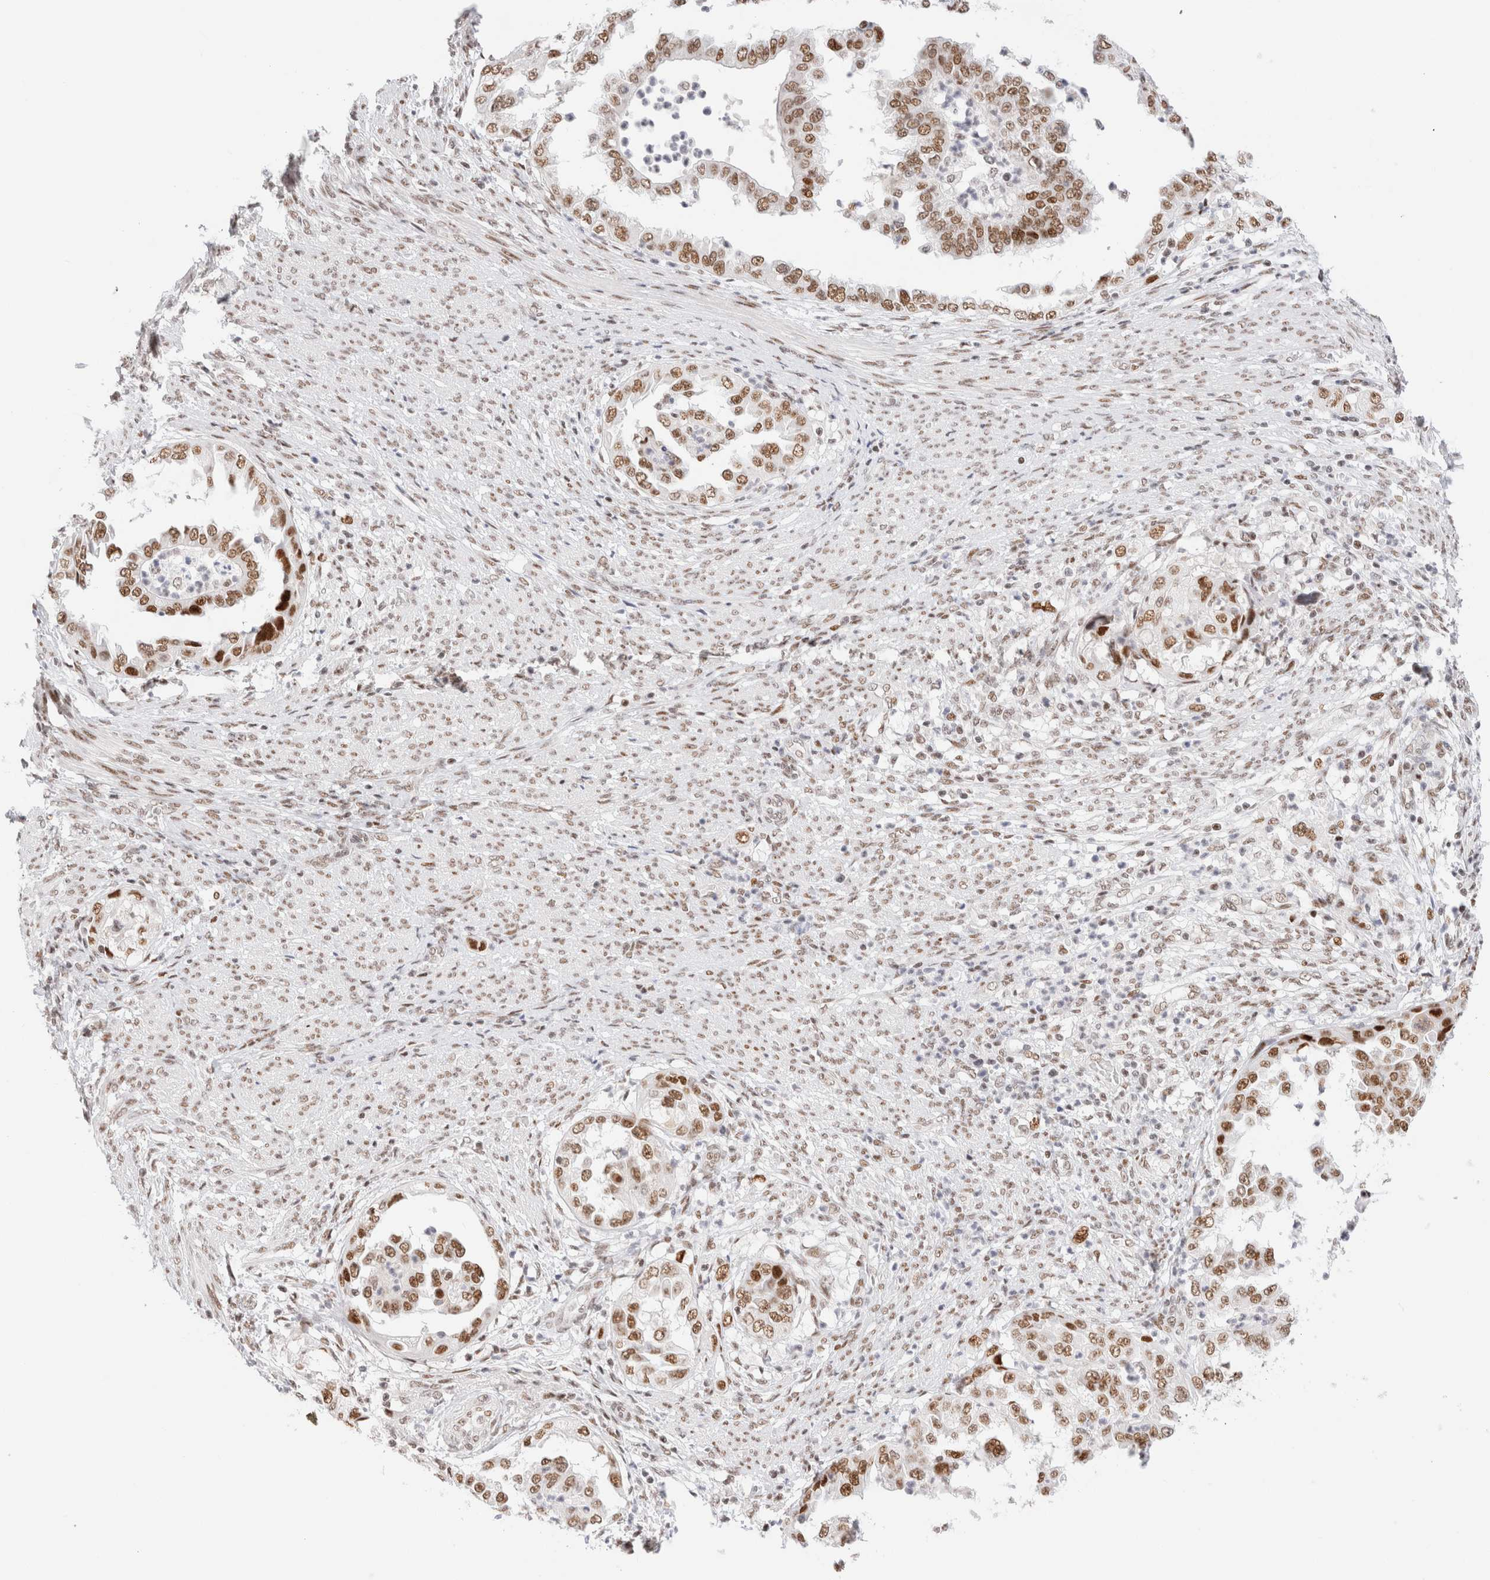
{"staining": {"intensity": "moderate", "quantity": ">75%", "location": "nuclear"}, "tissue": "endometrial cancer", "cell_type": "Tumor cells", "image_type": "cancer", "snomed": [{"axis": "morphology", "description": "Adenocarcinoma, NOS"}, {"axis": "topography", "description": "Endometrium"}], "caption": "The photomicrograph reveals immunohistochemical staining of adenocarcinoma (endometrial). There is moderate nuclear expression is identified in approximately >75% of tumor cells.", "gene": "ZNF282", "patient": {"sex": "female", "age": 85}}